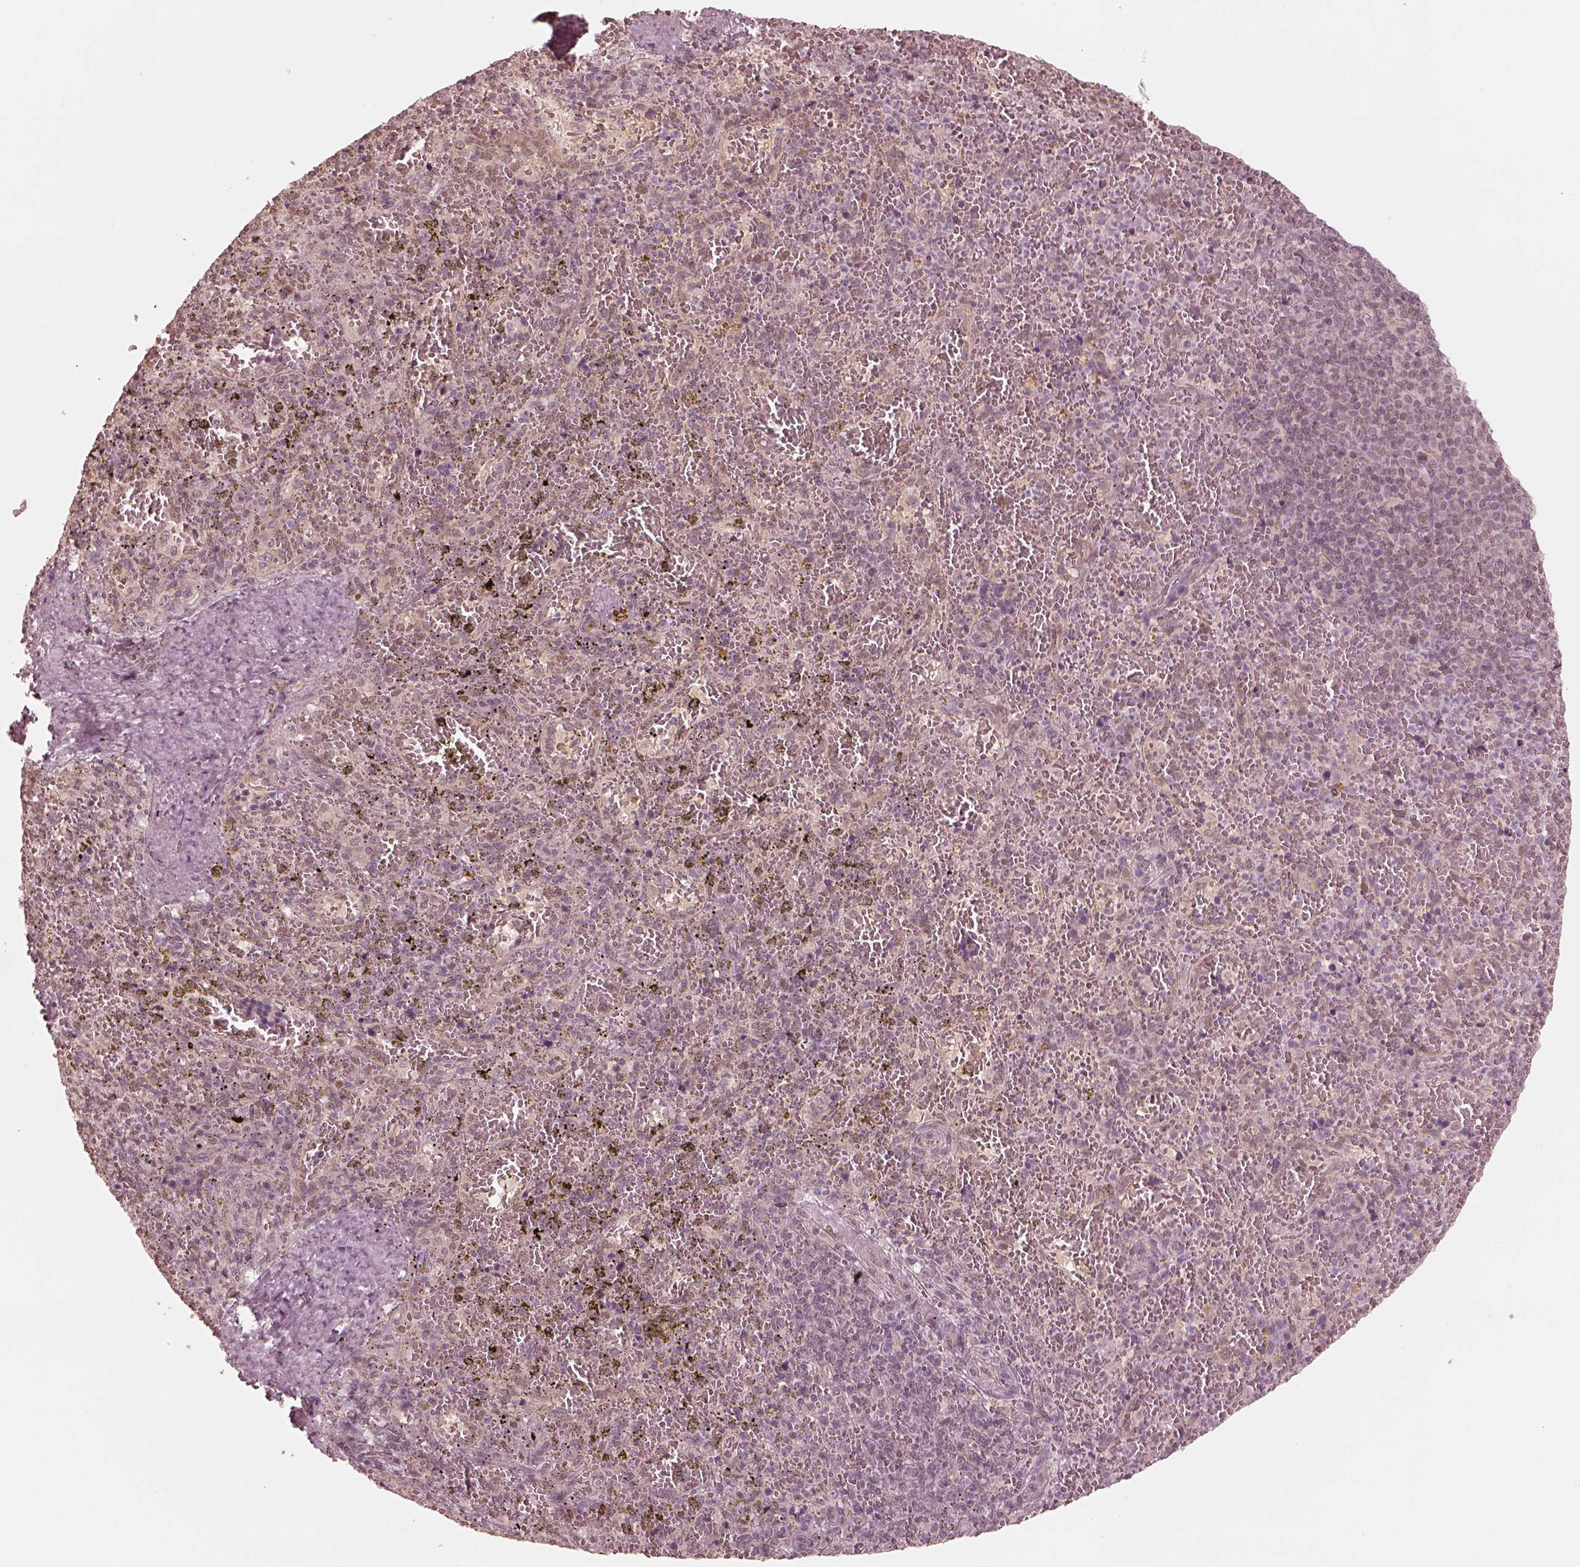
{"staining": {"intensity": "negative", "quantity": "none", "location": "none"}, "tissue": "spleen", "cell_type": "Cells in red pulp", "image_type": "normal", "snomed": [{"axis": "morphology", "description": "Normal tissue, NOS"}, {"axis": "topography", "description": "Spleen"}], "caption": "Unremarkable spleen was stained to show a protein in brown. There is no significant expression in cells in red pulp. Nuclei are stained in blue.", "gene": "IQCB1", "patient": {"sex": "female", "age": 50}}